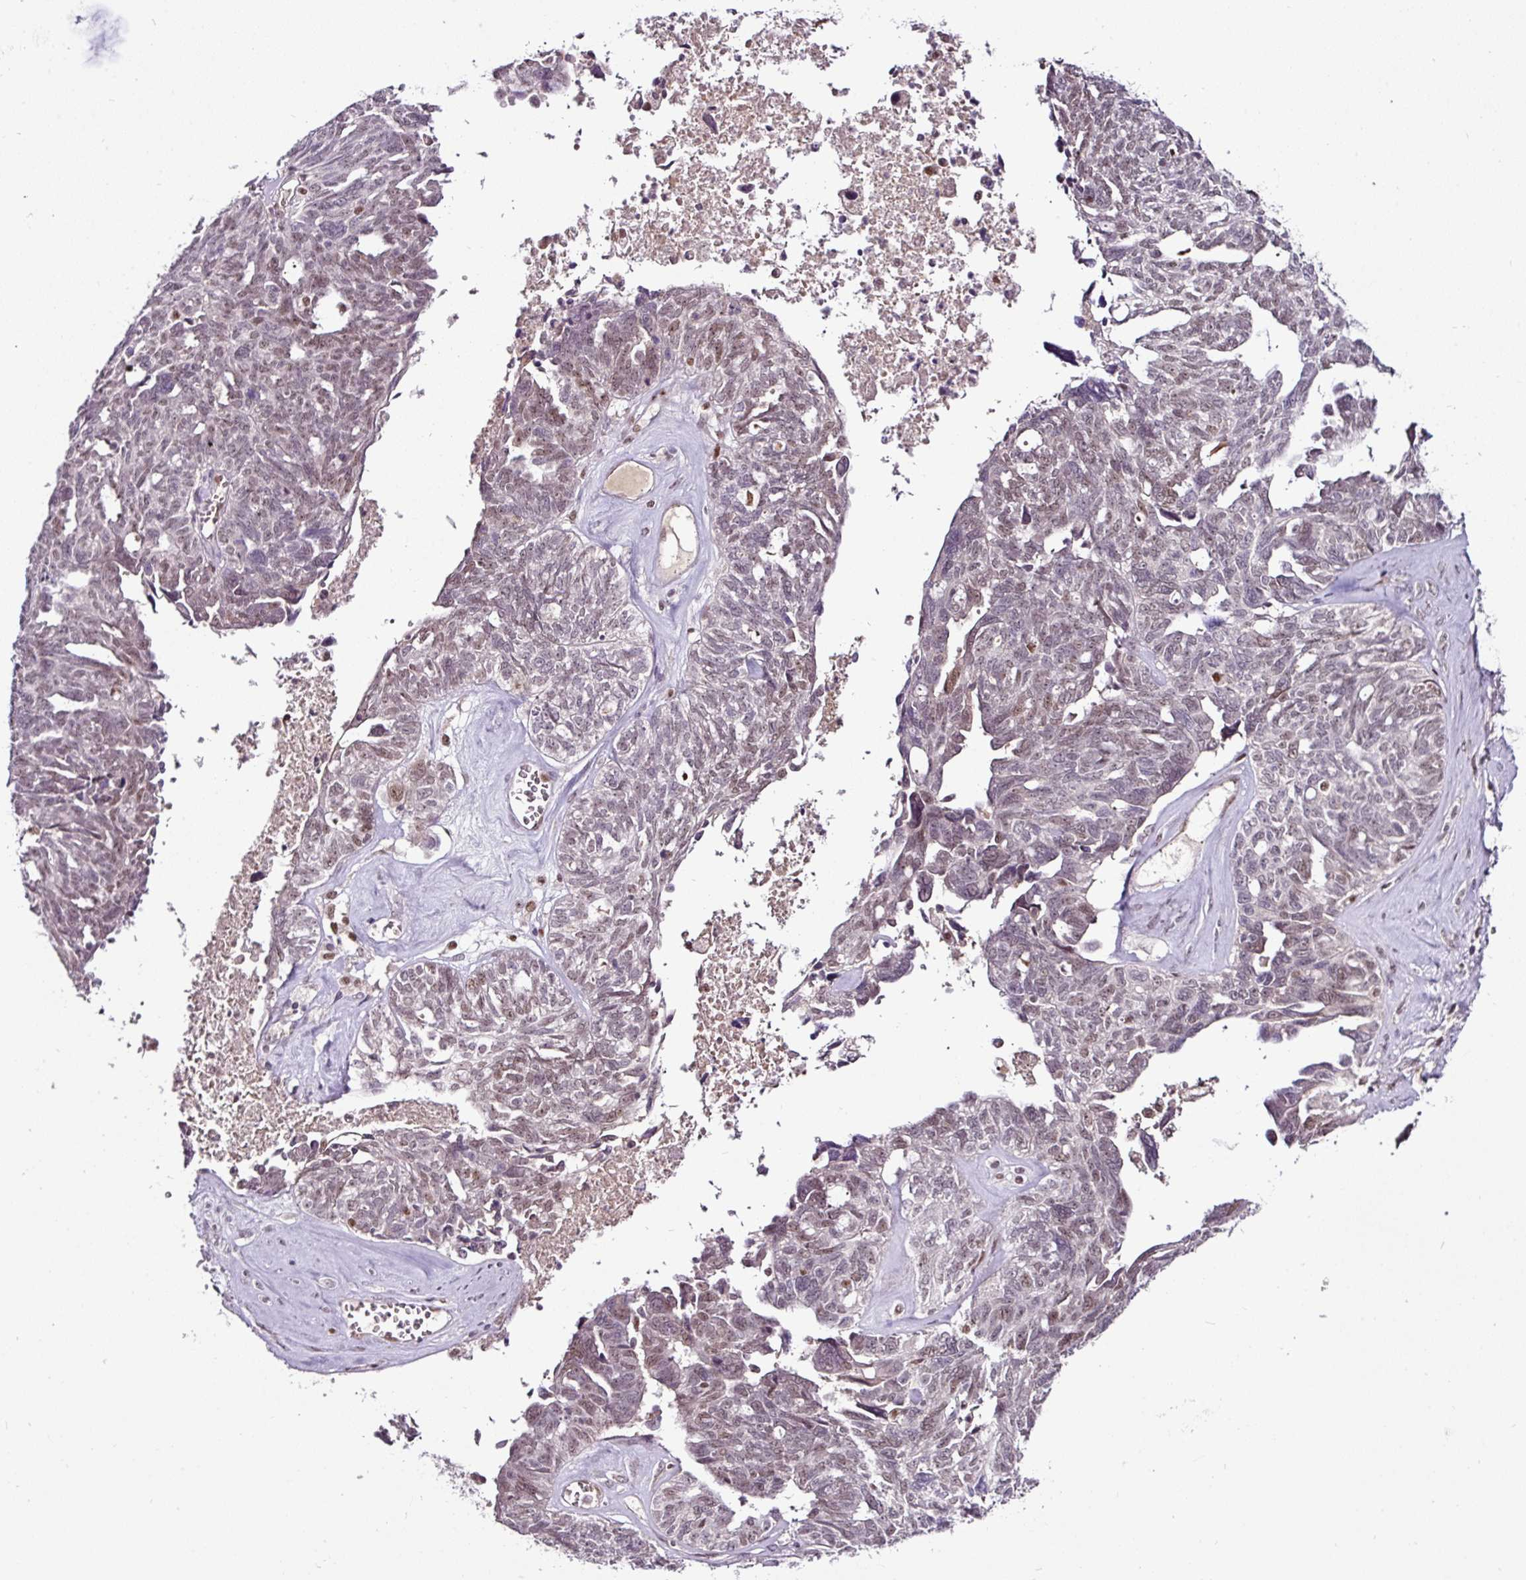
{"staining": {"intensity": "weak", "quantity": "25%-75%", "location": "nuclear"}, "tissue": "ovarian cancer", "cell_type": "Tumor cells", "image_type": "cancer", "snomed": [{"axis": "morphology", "description": "Cystadenocarcinoma, serous, NOS"}, {"axis": "topography", "description": "Ovary"}], "caption": "Immunohistochemistry of human serous cystadenocarcinoma (ovarian) exhibits low levels of weak nuclear staining in about 25%-75% of tumor cells.", "gene": "KLF16", "patient": {"sex": "female", "age": 79}}